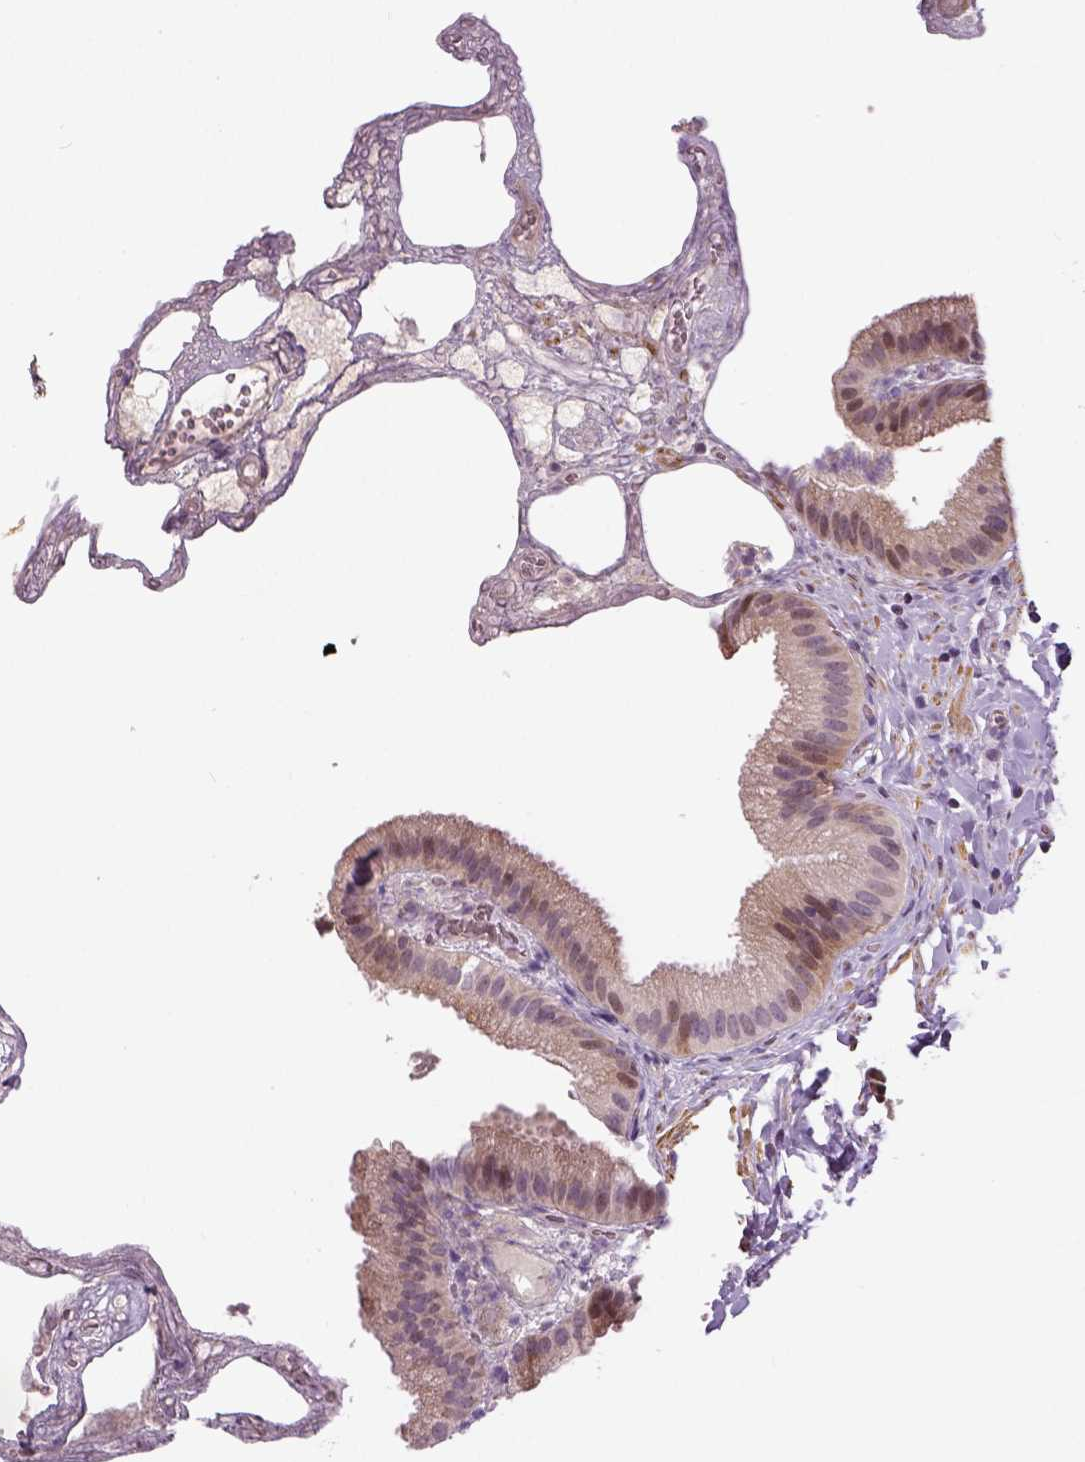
{"staining": {"intensity": "negative", "quantity": "none", "location": "none"}, "tissue": "gallbladder", "cell_type": "Glandular cells", "image_type": "normal", "snomed": [{"axis": "morphology", "description": "Normal tissue, NOS"}, {"axis": "topography", "description": "Gallbladder"}], "caption": "A photomicrograph of gallbladder stained for a protein shows no brown staining in glandular cells.", "gene": "NECAB1", "patient": {"sex": "female", "age": 63}}